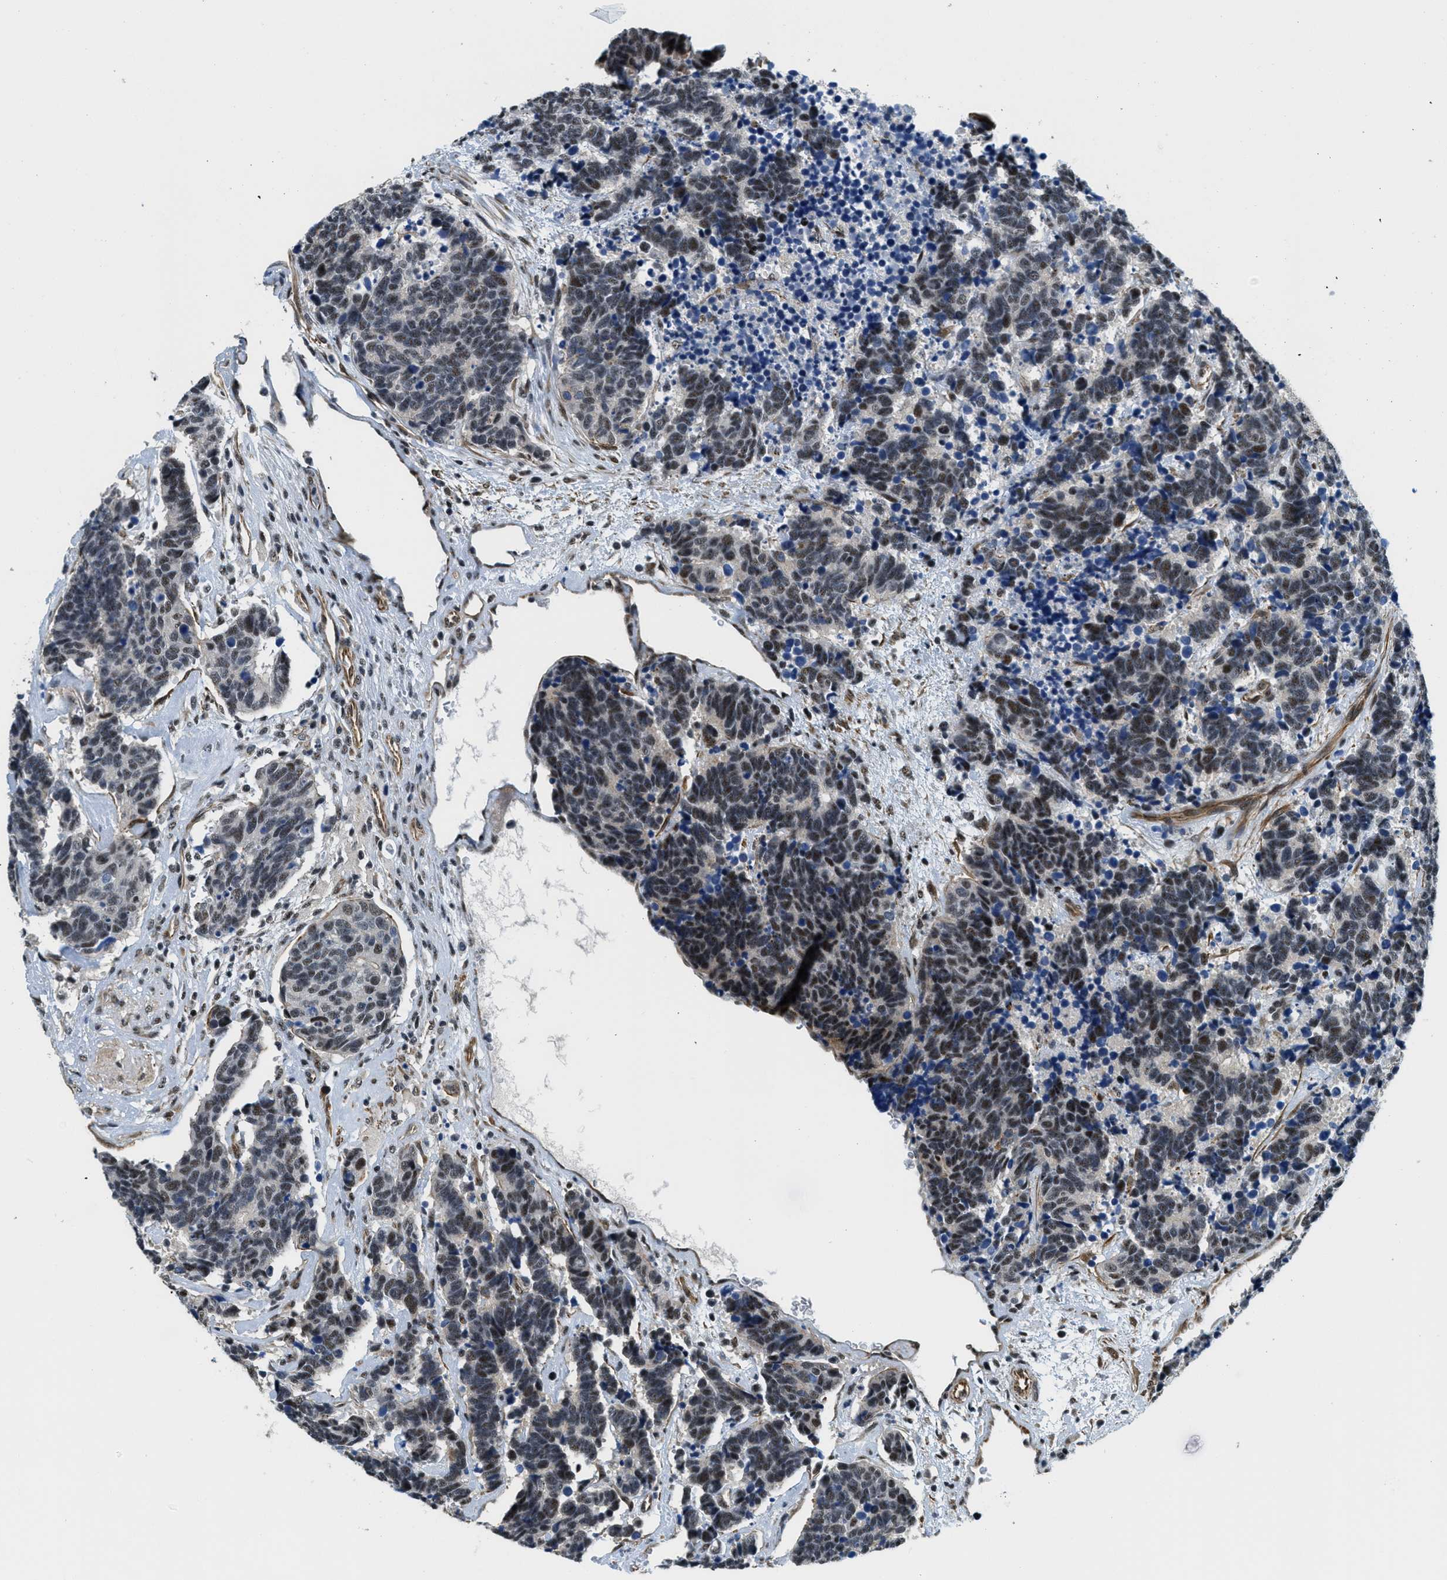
{"staining": {"intensity": "moderate", "quantity": ">75%", "location": "nuclear"}, "tissue": "carcinoid", "cell_type": "Tumor cells", "image_type": "cancer", "snomed": [{"axis": "morphology", "description": "Carcinoma, NOS"}, {"axis": "morphology", "description": "Carcinoid, malignant, NOS"}, {"axis": "topography", "description": "Urinary bladder"}], "caption": "Carcinoid tissue shows moderate nuclear positivity in about >75% of tumor cells, visualized by immunohistochemistry. Nuclei are stained in blue.", "gene": "CFAP36", "patient": {"sex": "male", "age": 57}}